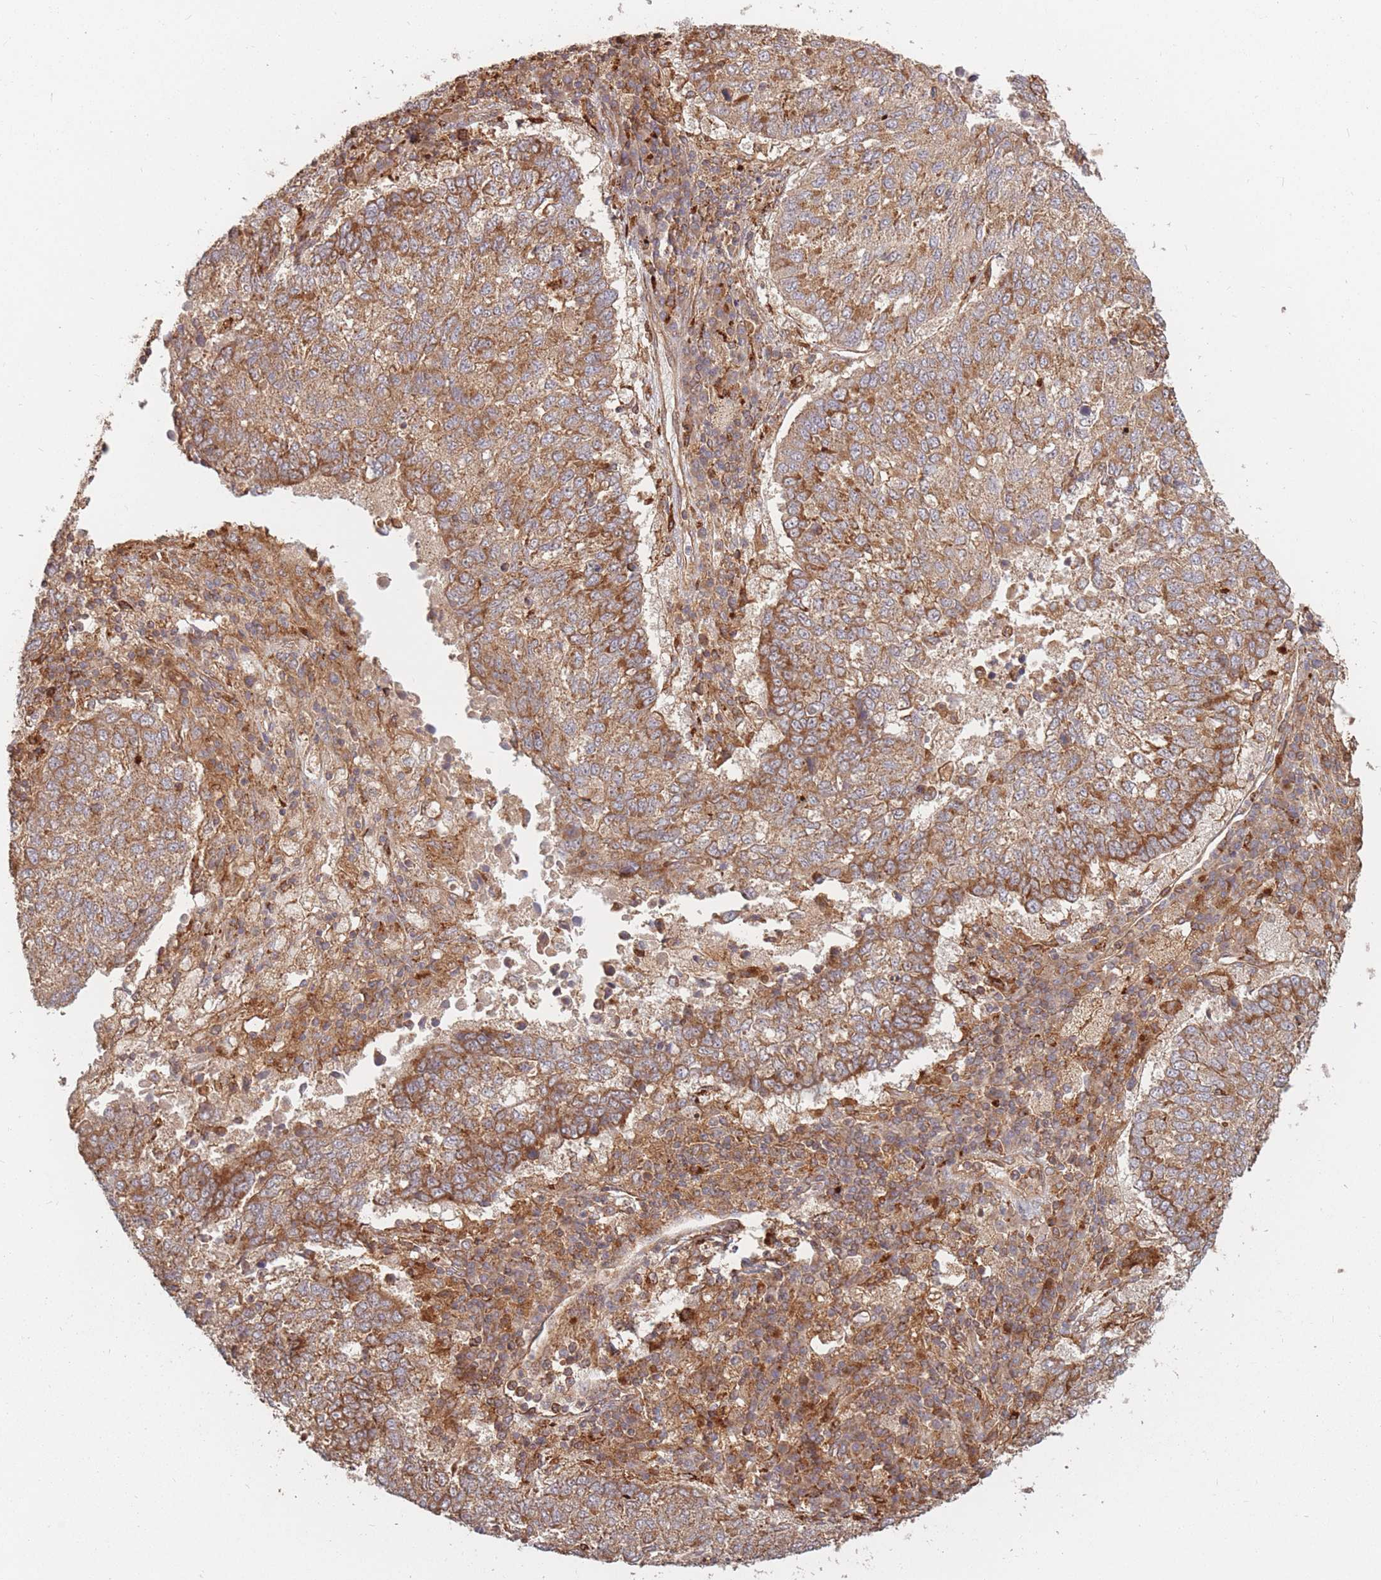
{"staining": {"intensity": "moderate", "quantity": ">75%", "location": "cytoplasmic/membranous"}, "tissue": "lung cancer", "cell_type": "Tumor cells", "image_type": "cancer", "snomed": [{"axis": "morphology", "description": "Squamous cell carcinoma, NOS"}, {"axis": "topography", "description": "Lung"}], "caption": "Protein staining of lung squamous cell carcinoma tissue reveals moderate cytoplasmic/membranous expression in approximately >75% of tumor cells.", "gene": "RASSF2", "patient": {"sex": "male", "age": 73}}